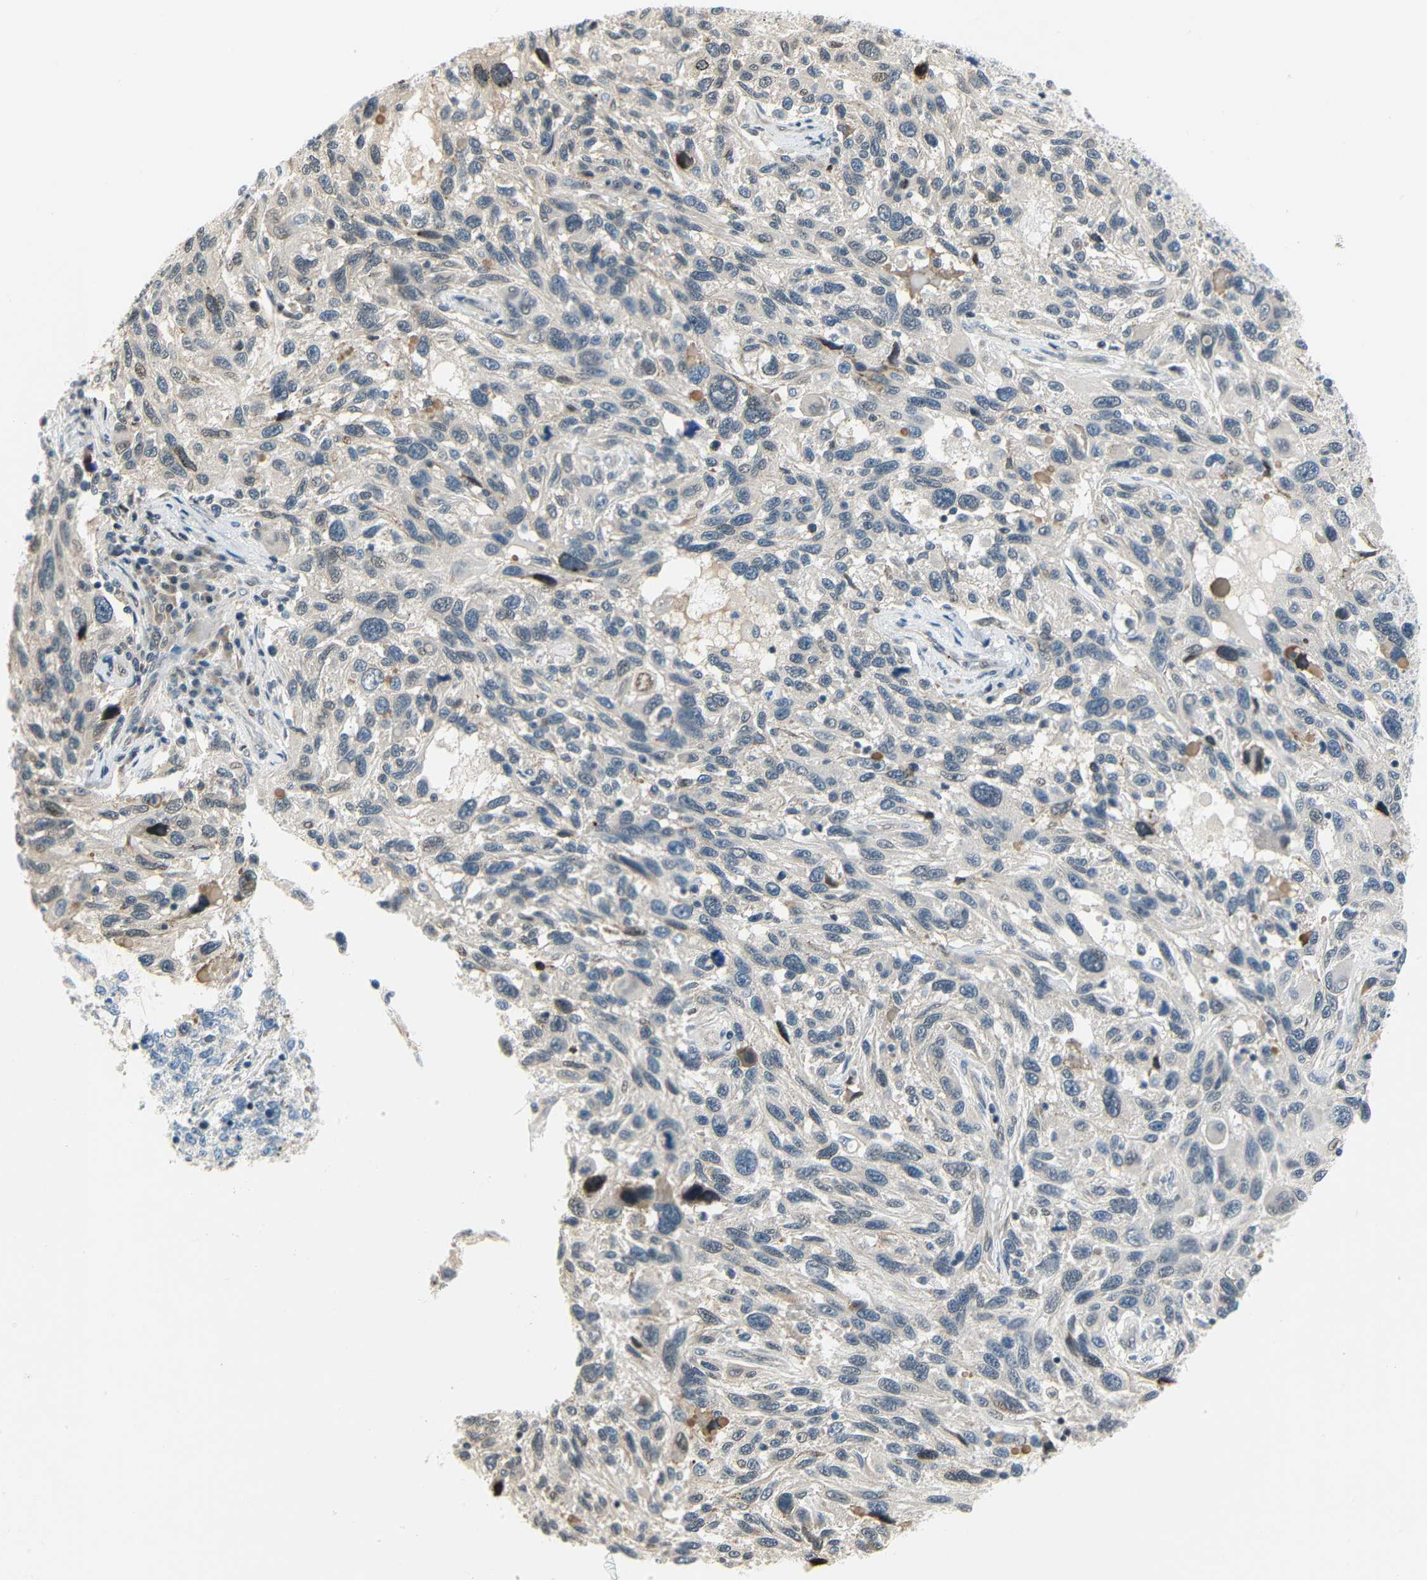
{"staining": {"intensity": "negative", "quantity": "none", "location": "none"}, "tissue": "melanoma", "cell_type": "Tumor cells", "image_type": "cancer", "snomed": [{"axis": "morphology", "description": "Malignant melanoma, NOS"}, {"axis": "topography", "description": "Skin"}], "caption": "The IHC photomicrograph has no significant staining in tumor cells of malignant melanoma tissue.", "gene": "IMPG2", "patient": {"sex": "male", "age": 53}}